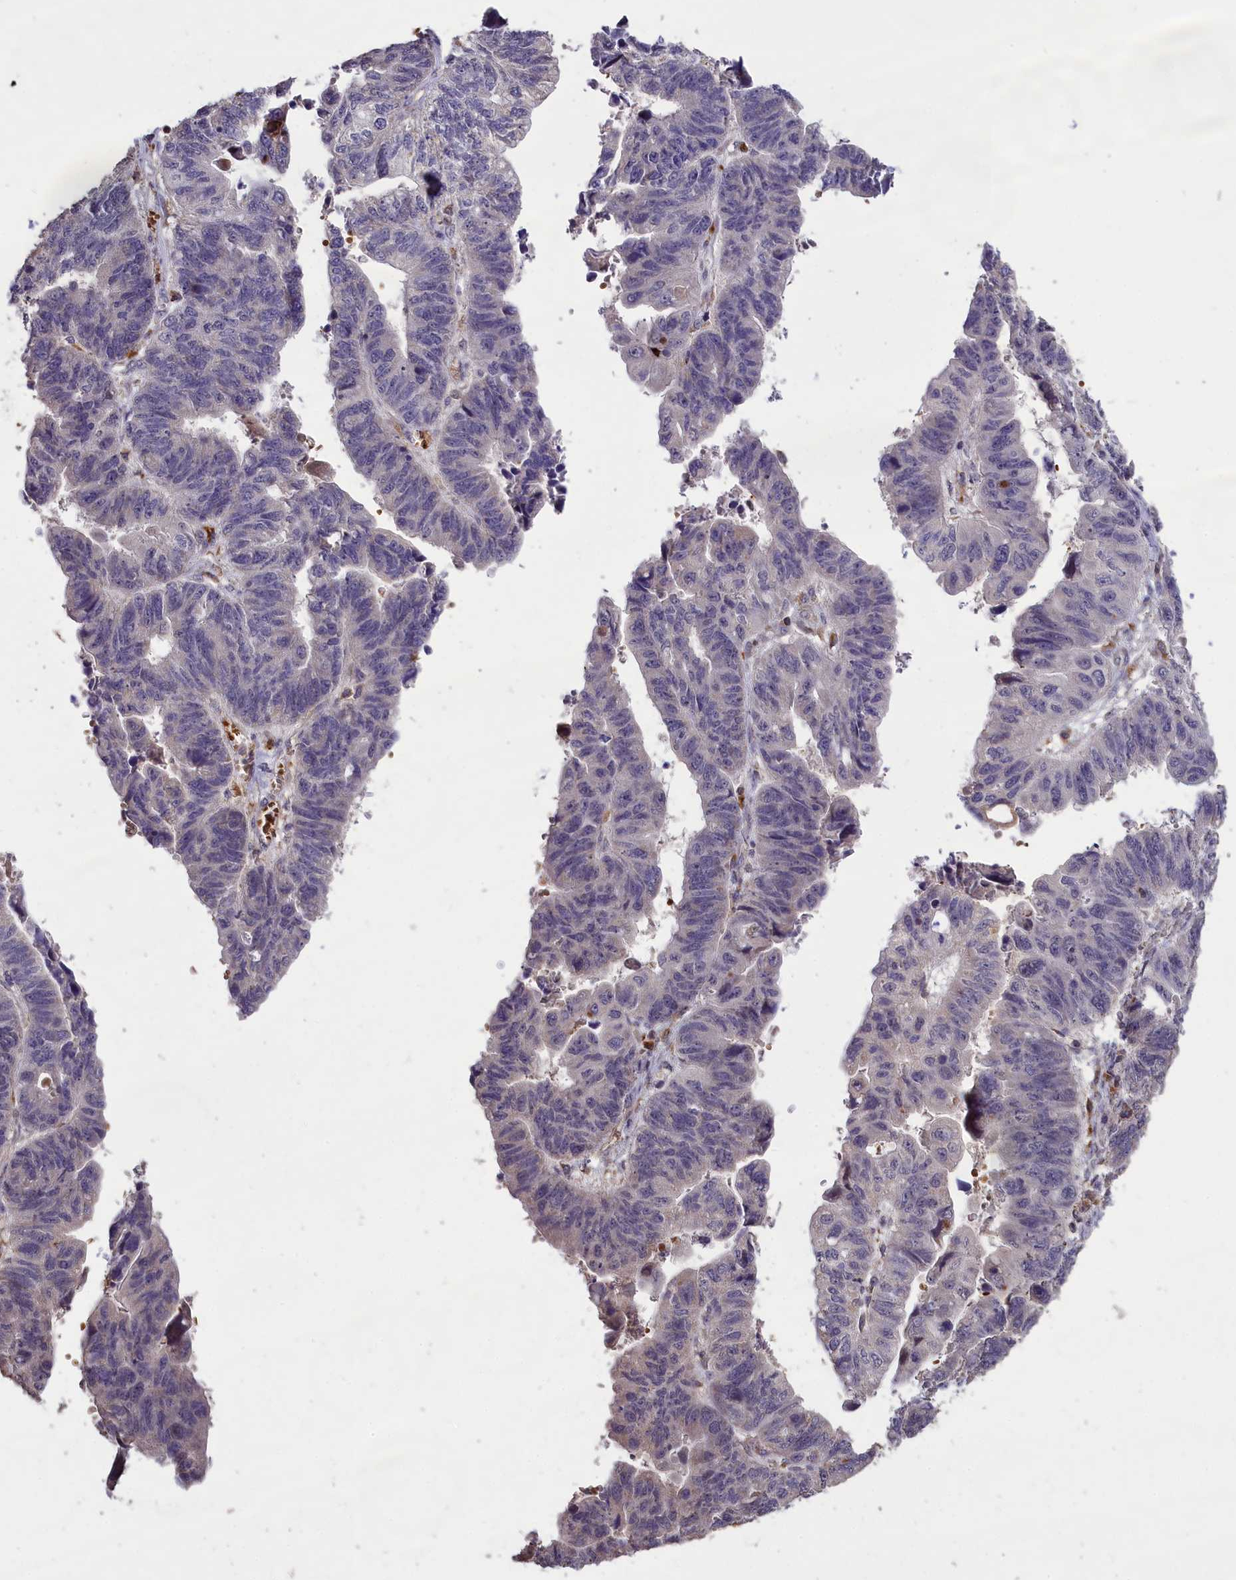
{"staining": {"intensity": "negative", "quantity": "none", "location": "none"}, "tissue": "stomach cancer", "cell_type": "Tumor cells", "image_type": "cancer", "snomed": [{"axis": "morphology", "description": "Adenocarcinoma, NOS"}, {"axis": "topography", "description": "Stomach"}], "caption": "Tumor cells are negative for brown protein staining in stomach cancer.", "gene": "CLRN2", "patient": {"sex": "male", "age": 59}}